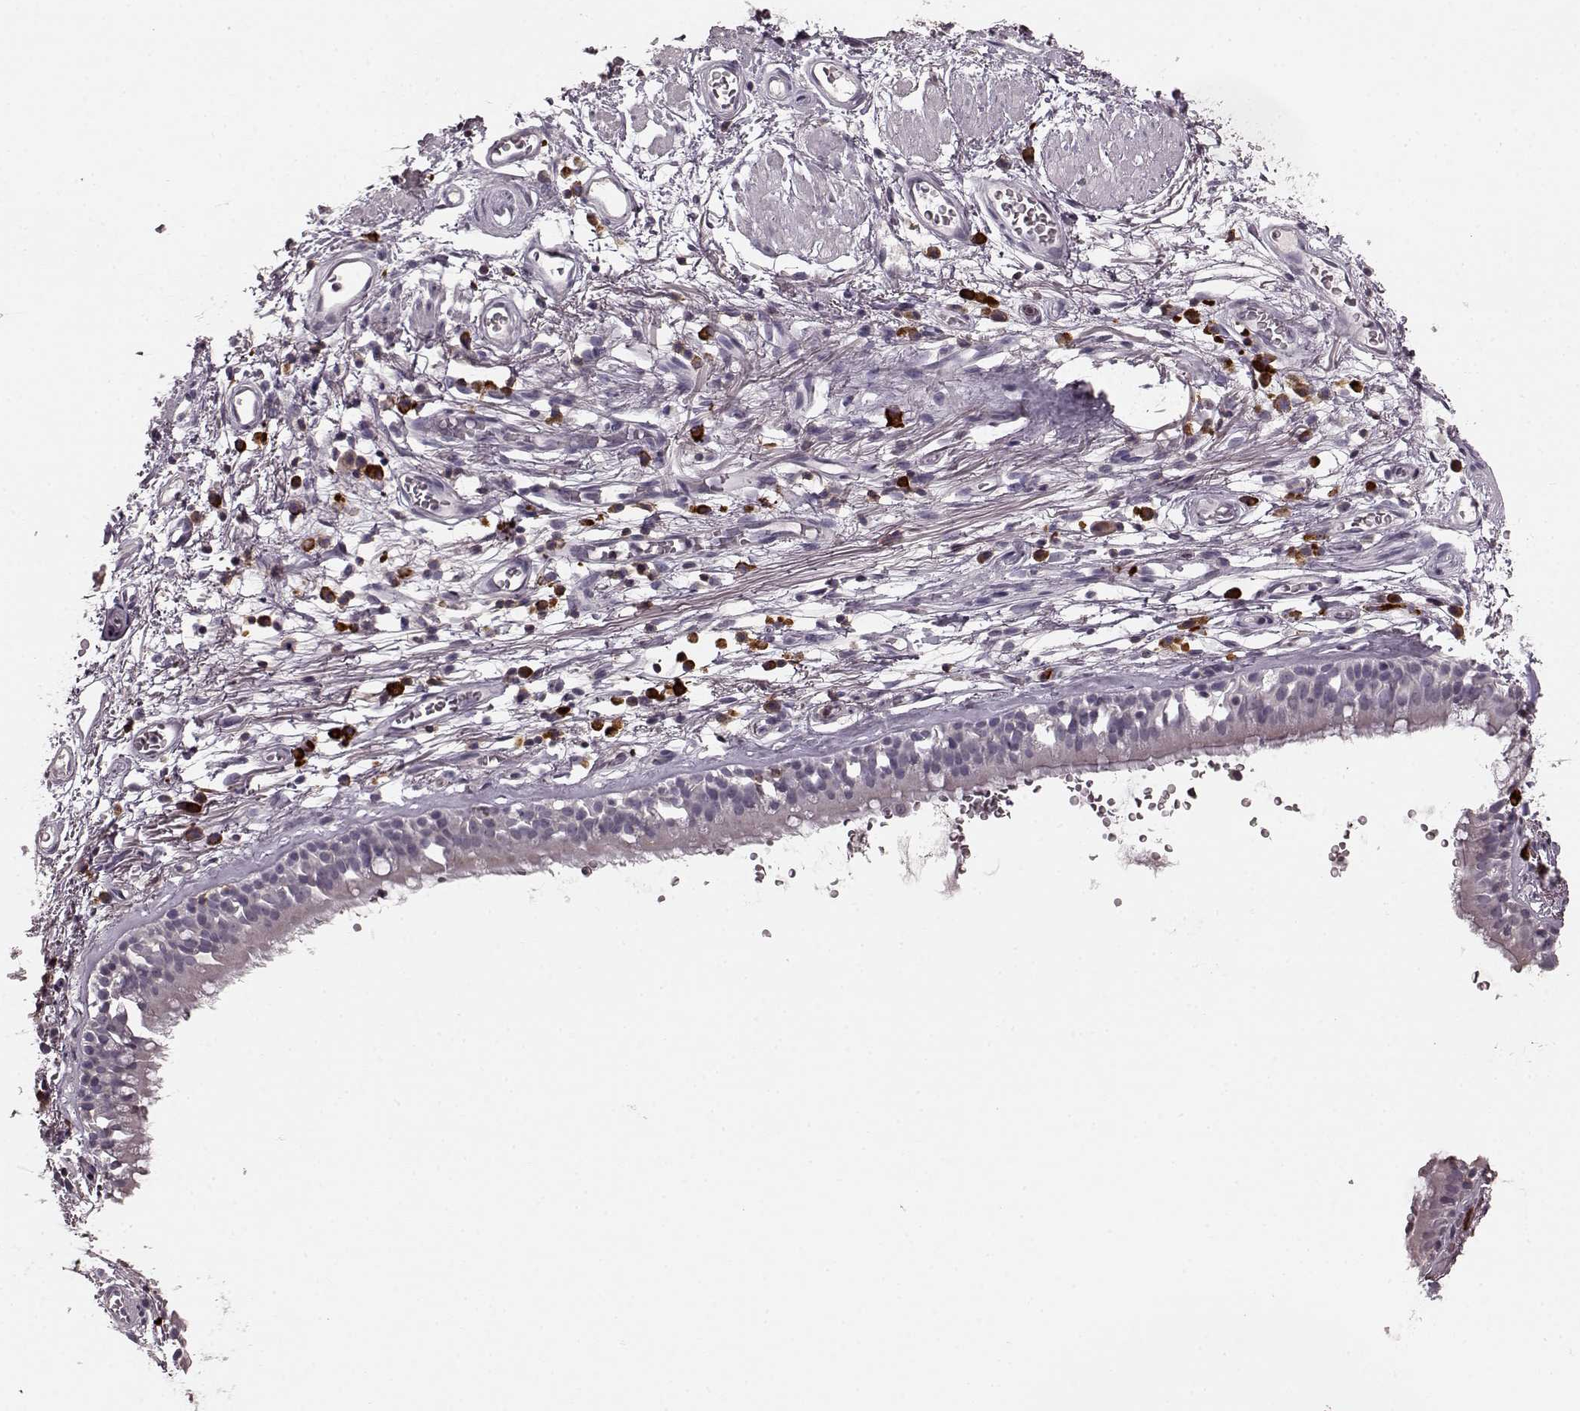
{"staining": {"intensity": "negative", "quantity": "none", "location": "none"}, "tissue": "adipose tissue", "cell_type": "Adipocytes", "image_type": "normal", "snomed": [{"axis": "morphology", "description": "Normal tissue, NOS"}, {"axis": "topography", "description": "Cartilage tissue"}, {"axis": "topography", "description": "Bronchus"}], "caption": "Immunohistochemistry (IHC) micrograph of normal adipose tissue stained for a protein (brown), which exhibits no expression in adipocytes.", "gene": "CD28", "patient": {"sex": "male", "age": 58}}